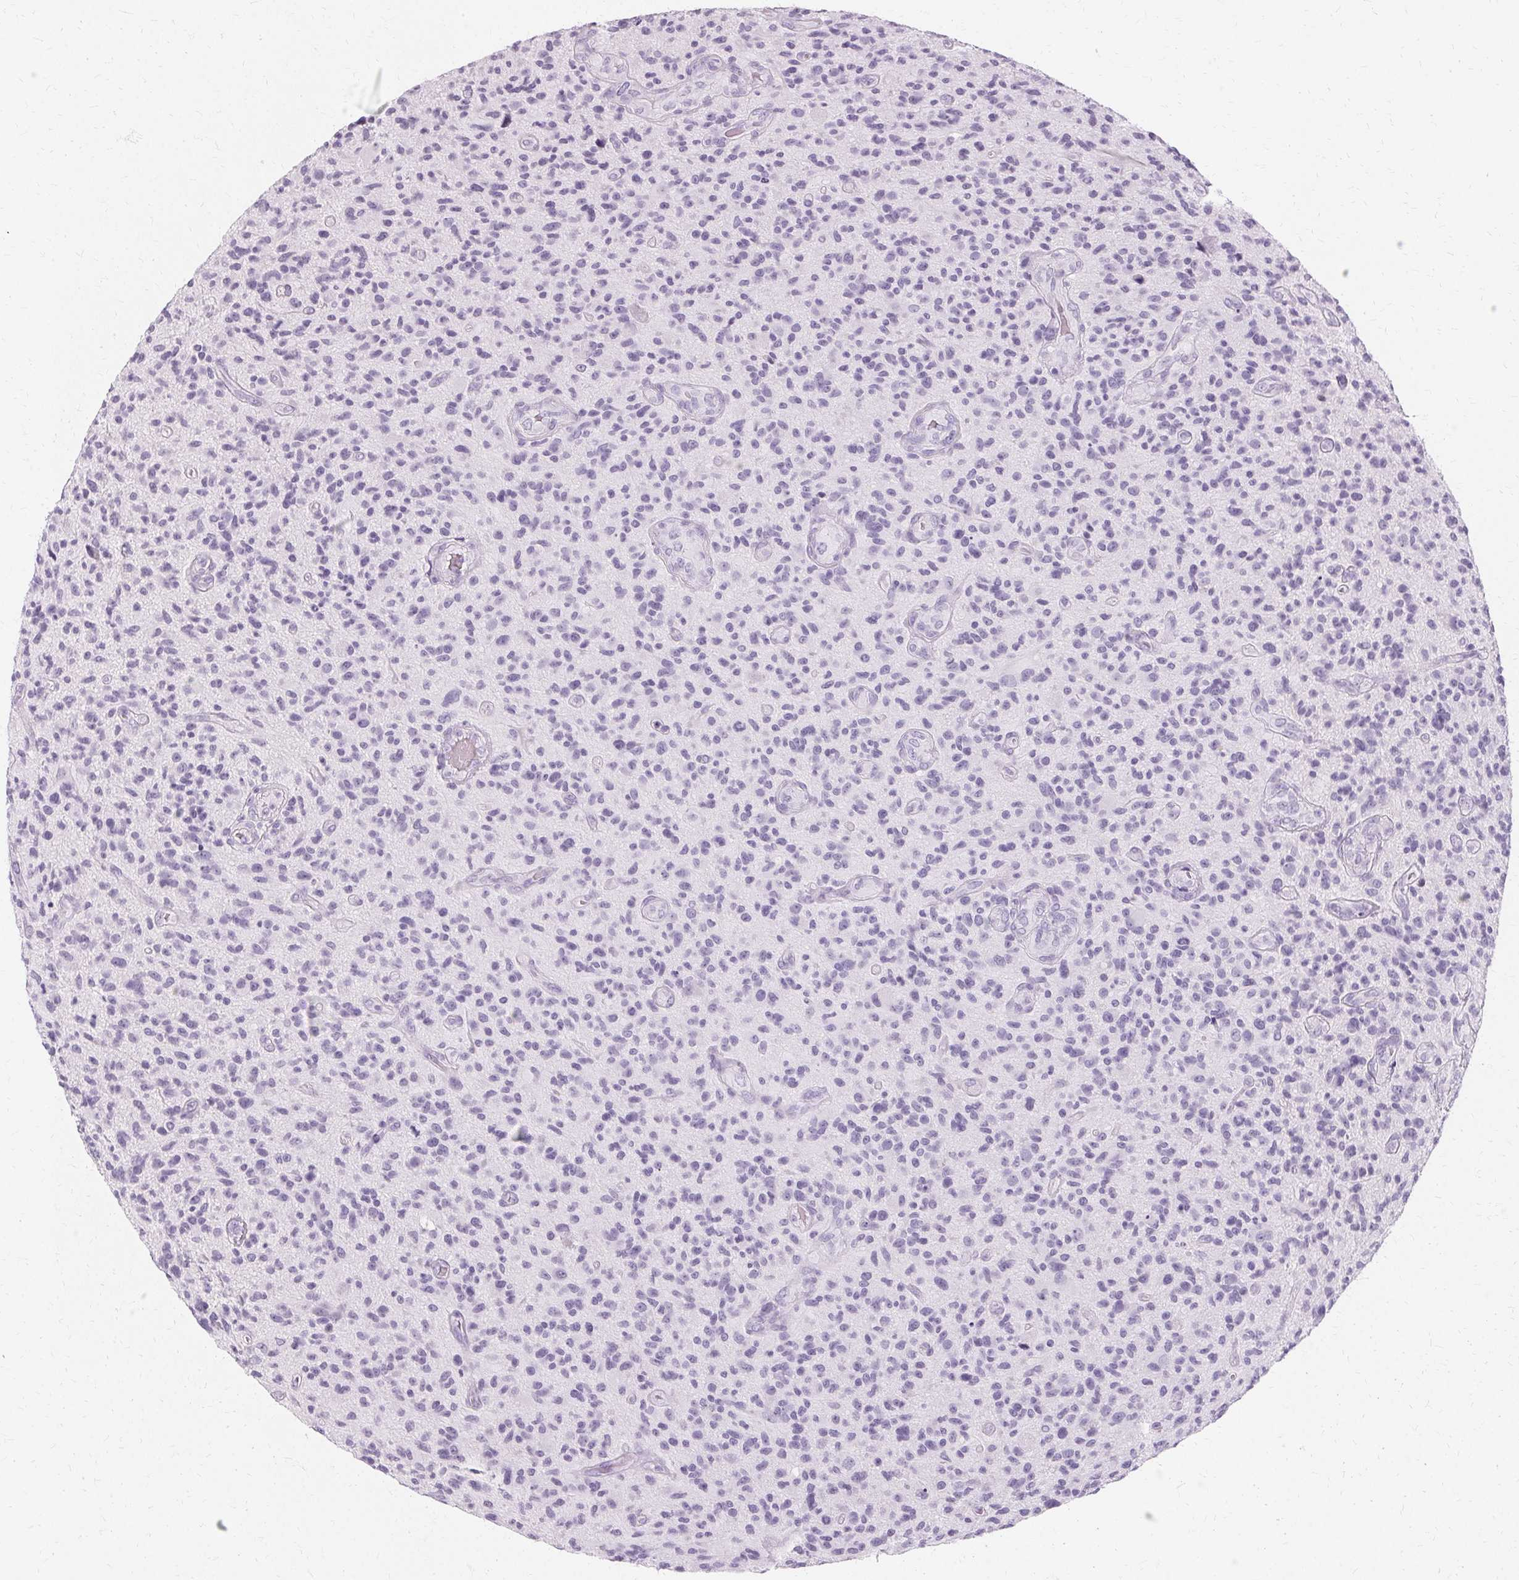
{"staining": {"intensity": "negative", "quantity": "none", "location": "none"}, "tissue": "glioma", "cell_type": "Tumor cells", "image_type": "cancer", "snomed": [{"axis": "morphology", "description": "Glioma, malignant, High grade"}, {"axis": "topography", "description": "Brain"}], "caption": "A micrograph of human malignant high-grade glioma is negative for staining in tumor cells. Brightfield microscopy of IHC stained with DAB (brown) and hematoxylin (blue), captured at high magnification.", "gene": "KRT6C", "patient": {"sex": "male", "age": 47}}